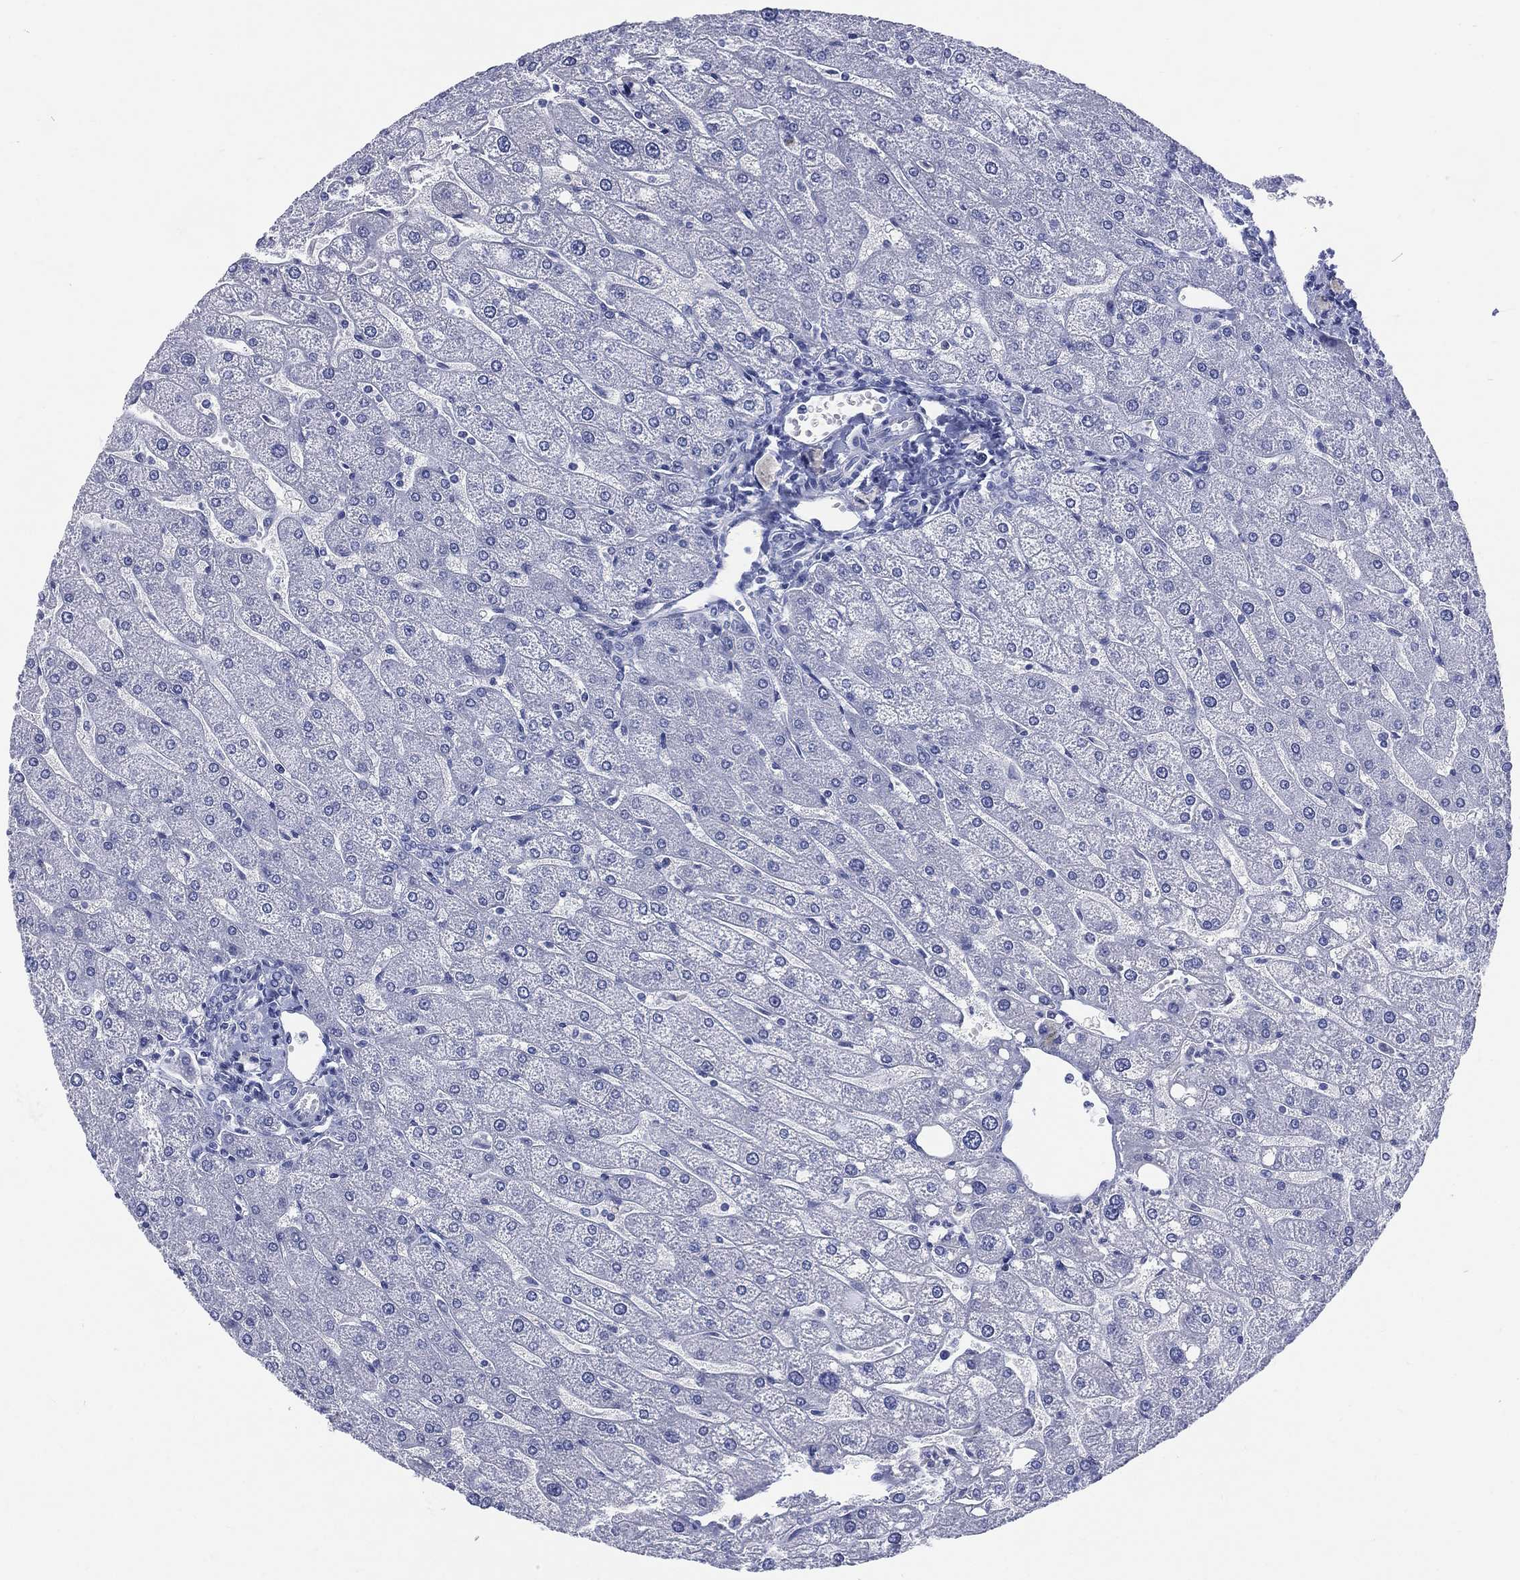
{"staining": {"intensity": "negative", "quantity": "none", "location": "none"}, "tissue": "liver", "cell_type": "Cholangiocytes", "image_type": "normal", "snomed": [{"axis": "morphology", "description": "Normal tissue, NOS"}, {"axis": "topography", "description": "Liver"}], "caption": "Immunohistochemistry (IHC) micrograph of benign human liver stained for a protein (brown), which demonstrates no staining in cholangiocytes. (Immunohistochemistry, brightfield microscopy, high magnification).", "gene": "ENSG00000285953", "patient": {"sex": "male", "age": 67}}